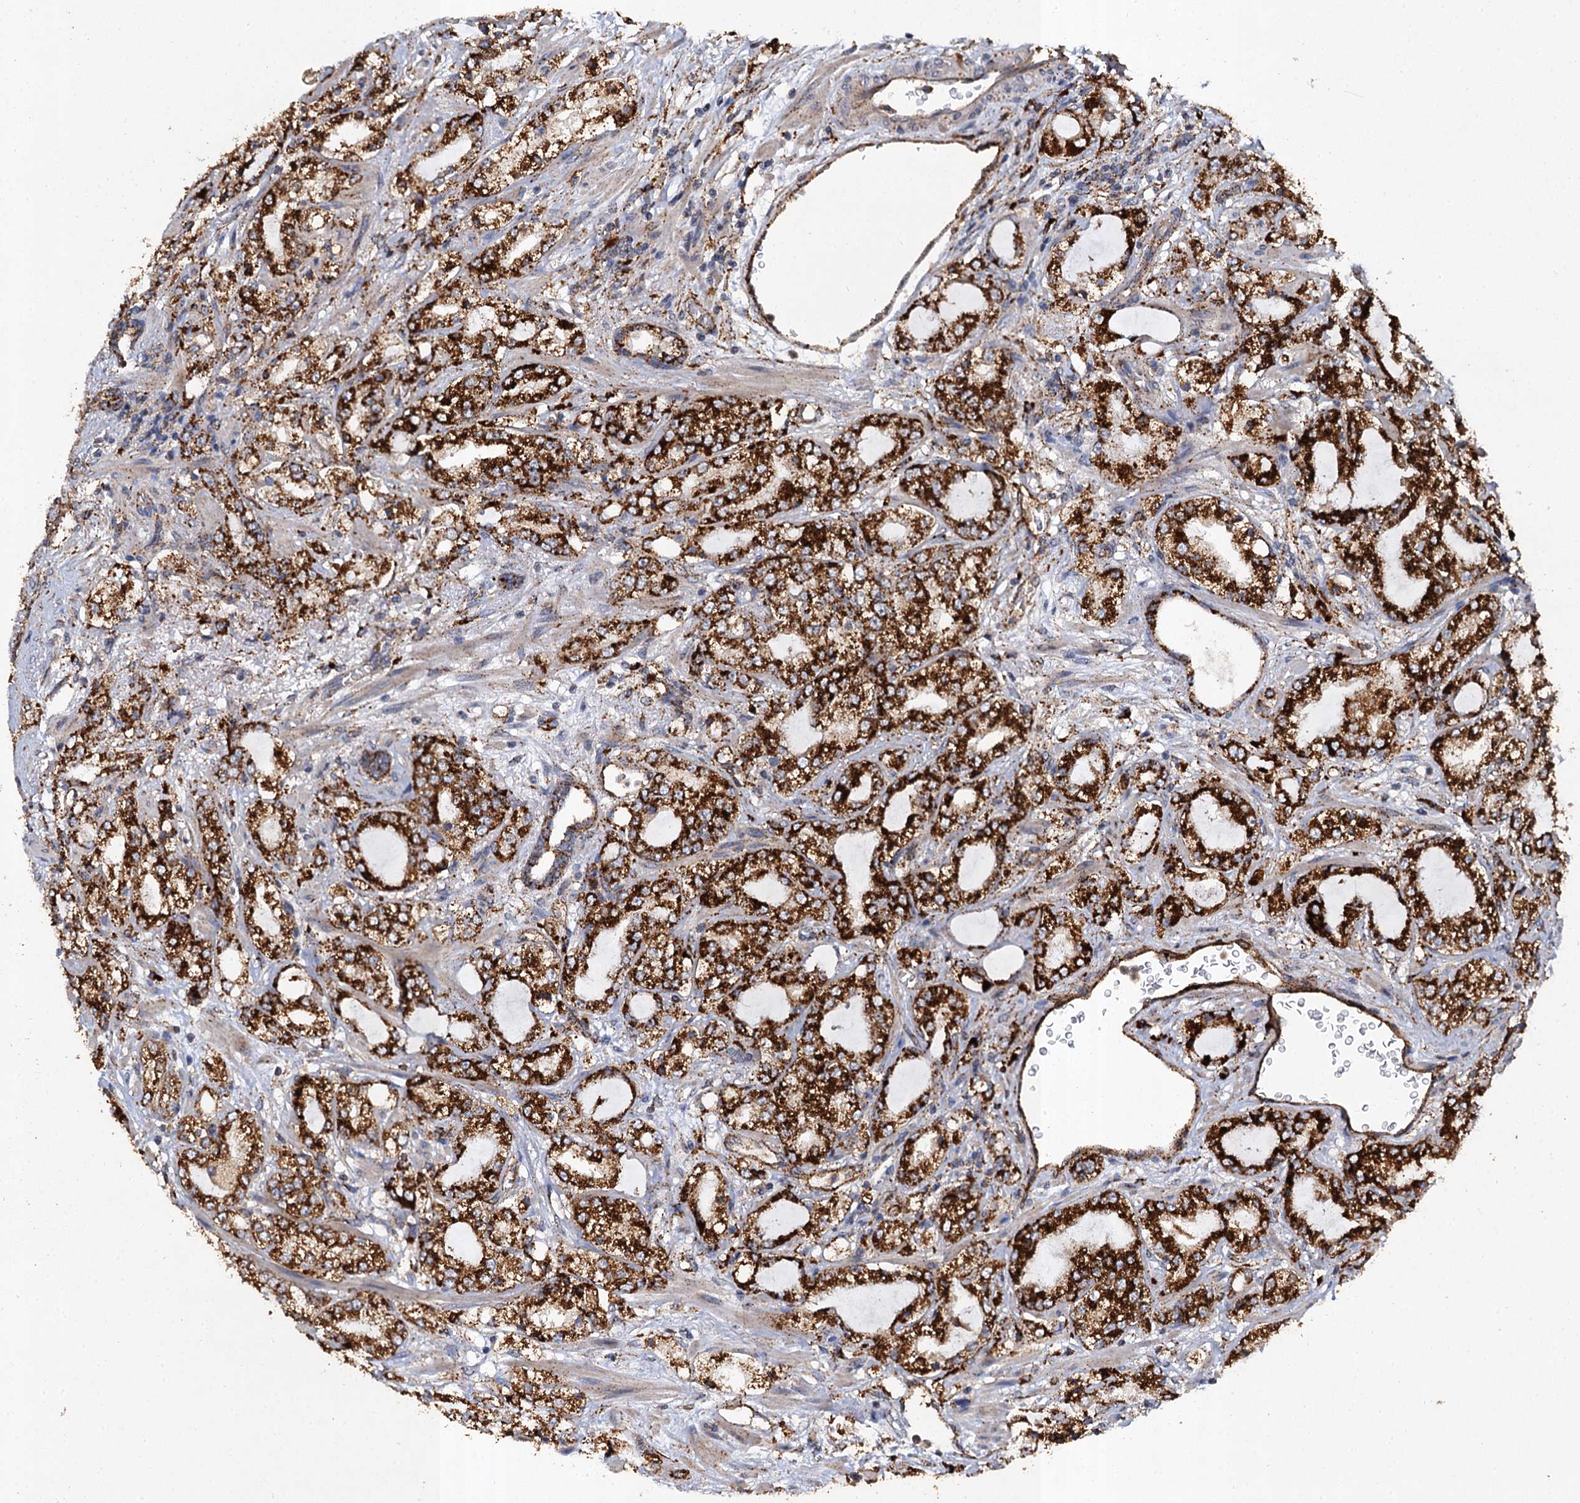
{"staining": {"intensity": "strong", "quantity": ">75%", "location": "cytoplasmic/membranous"}, "tissue": "prostate cancer", "cell_type": "Tumor cells", "image_type": "cancer", "snomed": [{"axis": "morphology", "description": "Adenocarcinoma, High grade"}, {"axis": "topography", "description": "Prostate"}], "caption": "Protein positivity by immunohistochemistry reveals strong cytoplasmic/membranous positivity in approximately >75% of tumor cells in prostate cancer (high-grade adenocarcinoma).", "gene": "GBA1", "patient": {"sex": "male", "age": 64}}